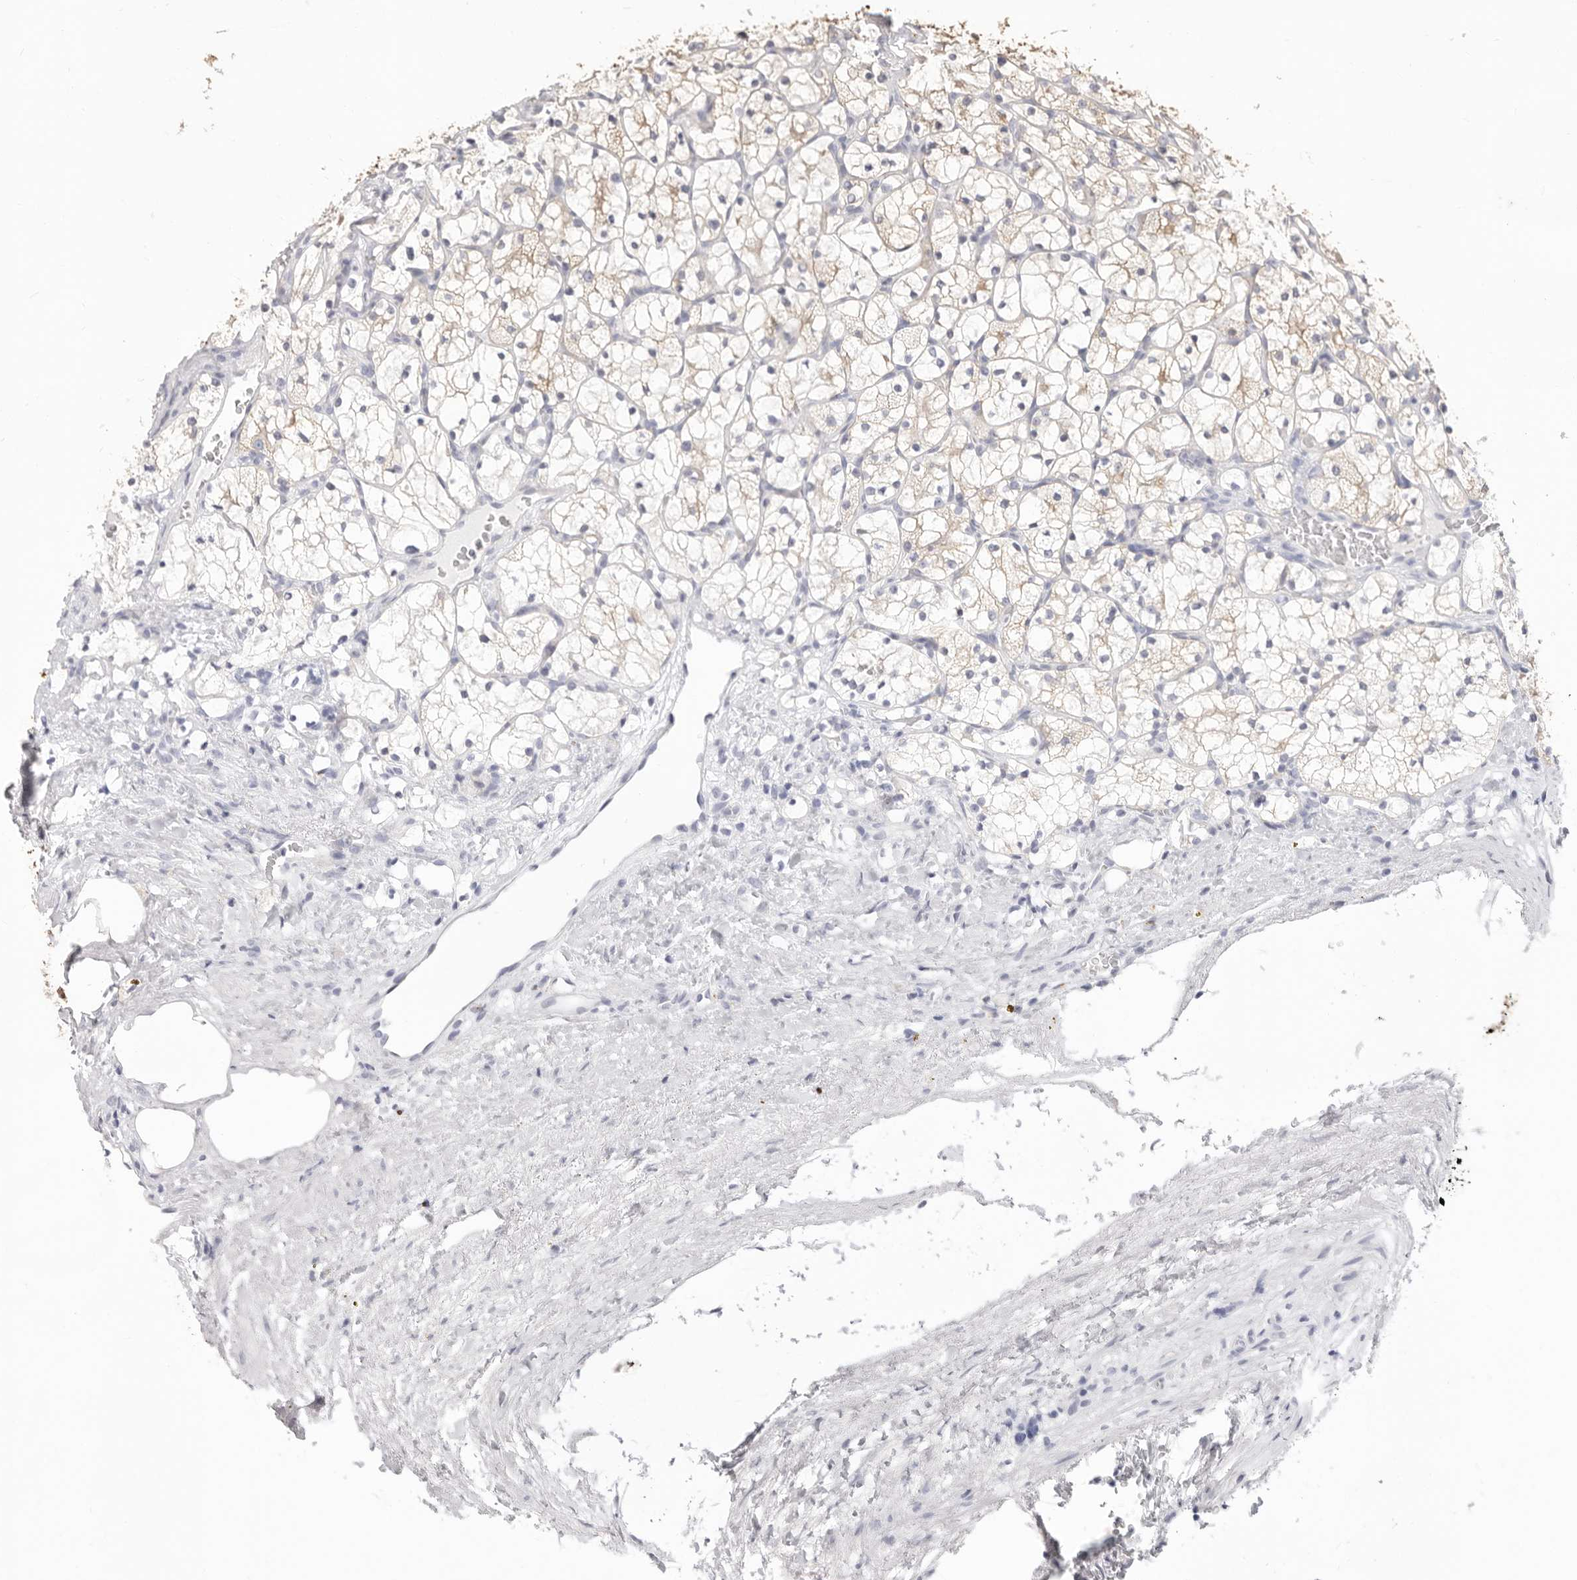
{"staining": {"intensity": "weak", "quantity": "25%-75%", "location": "cytoplasmic/membranous"}, "tissue": "renal cancer", "cell_type": "Tumor cells", "image_type": "cancer", "snomed": [{"axis": "morphology", "description": "Adenocarcinoma, NOS"}, {"axis": "topography", "description": "Kidney"}], "caption": "Protein staining exhibits weak cytoplasmic/membranous positivity in about 25%-75% of tumor cells in renal cancer.", "gene": "USH1C", "patient": {"sex": "female", "age": 69}}